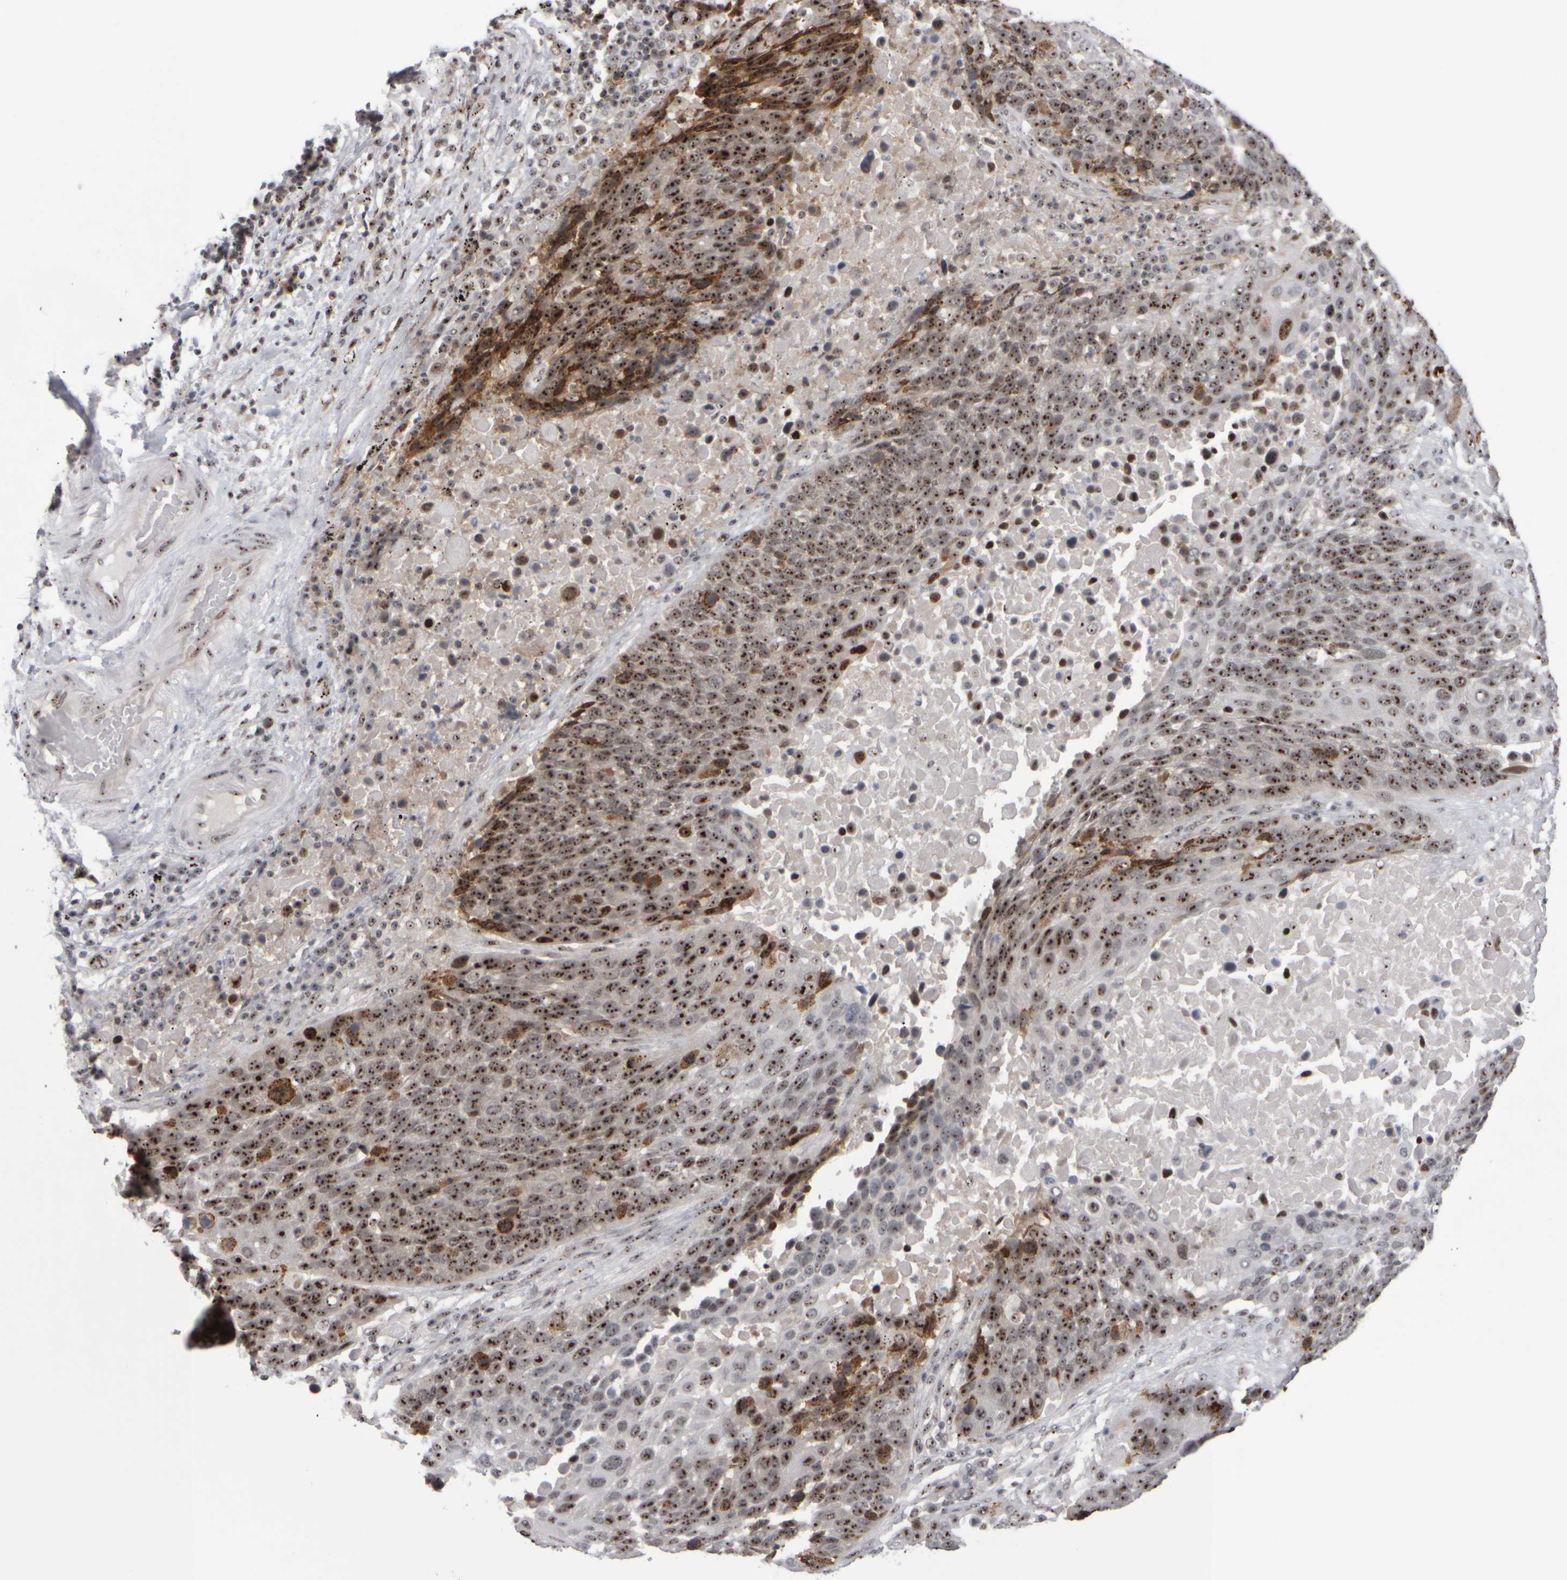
{"staining": {"intensity": "strong", "quantity": ">75%", "location": "cytoplasmic/membranous,nuclear"}, "tissue": "lung cancer", "cell_type": "Tumor cells", "image_type": "cancer", "snomed": [{"axis": "morphology", "description": "Squamous cell carcinoma, NOS"}, {"axis": "topography", "description": "Lung"}], "caption": "An immunohistochemistry (IHC) micrograph of neoplastic tissue is shown. Protein staining in brown shows strong cytoplasmic/membranous and nuclear positivity in lung cancer within tumor cells.", "gene": "SURF6", "patient": {"sex": "male", "age": 66}}